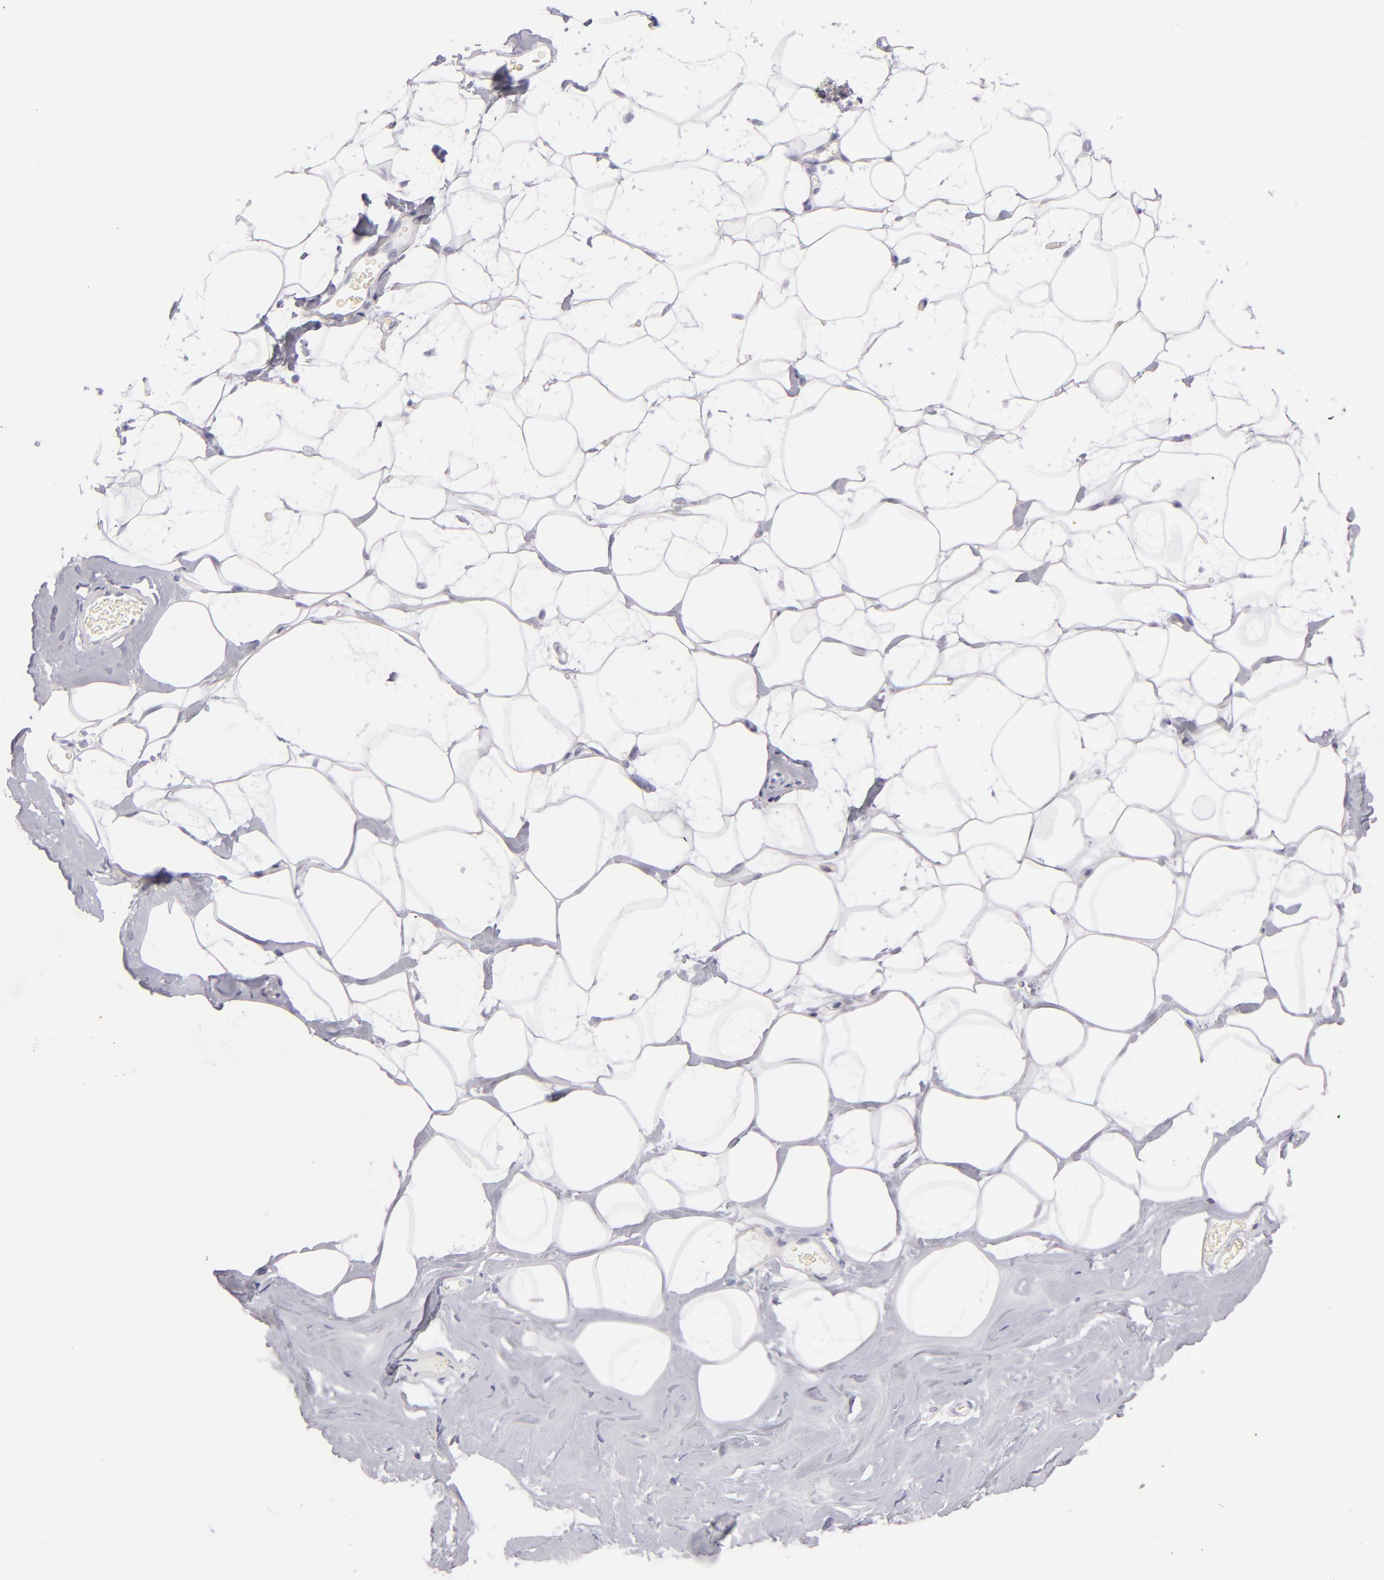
{"staining": {"intensity": "negative", "quantity": "none", "location": "none"}, "tissue": "breast", "cell_type": "Adipocytes", "image_type": "normal", "snomed": [{"axis": "morphology", "description": "Normal tissue, NOS"}, {"axis": "morphology", "description": "Fibrosis, NOS"}, {"axis": "topography", "description": "Breast"}], "caption": "High power microscopy micrograph of an IHC image of unremarkable breast, revealing no significant staining in adipocytes.", "gene": "CD207", "patient": {"sex": "female", "age": 39}}